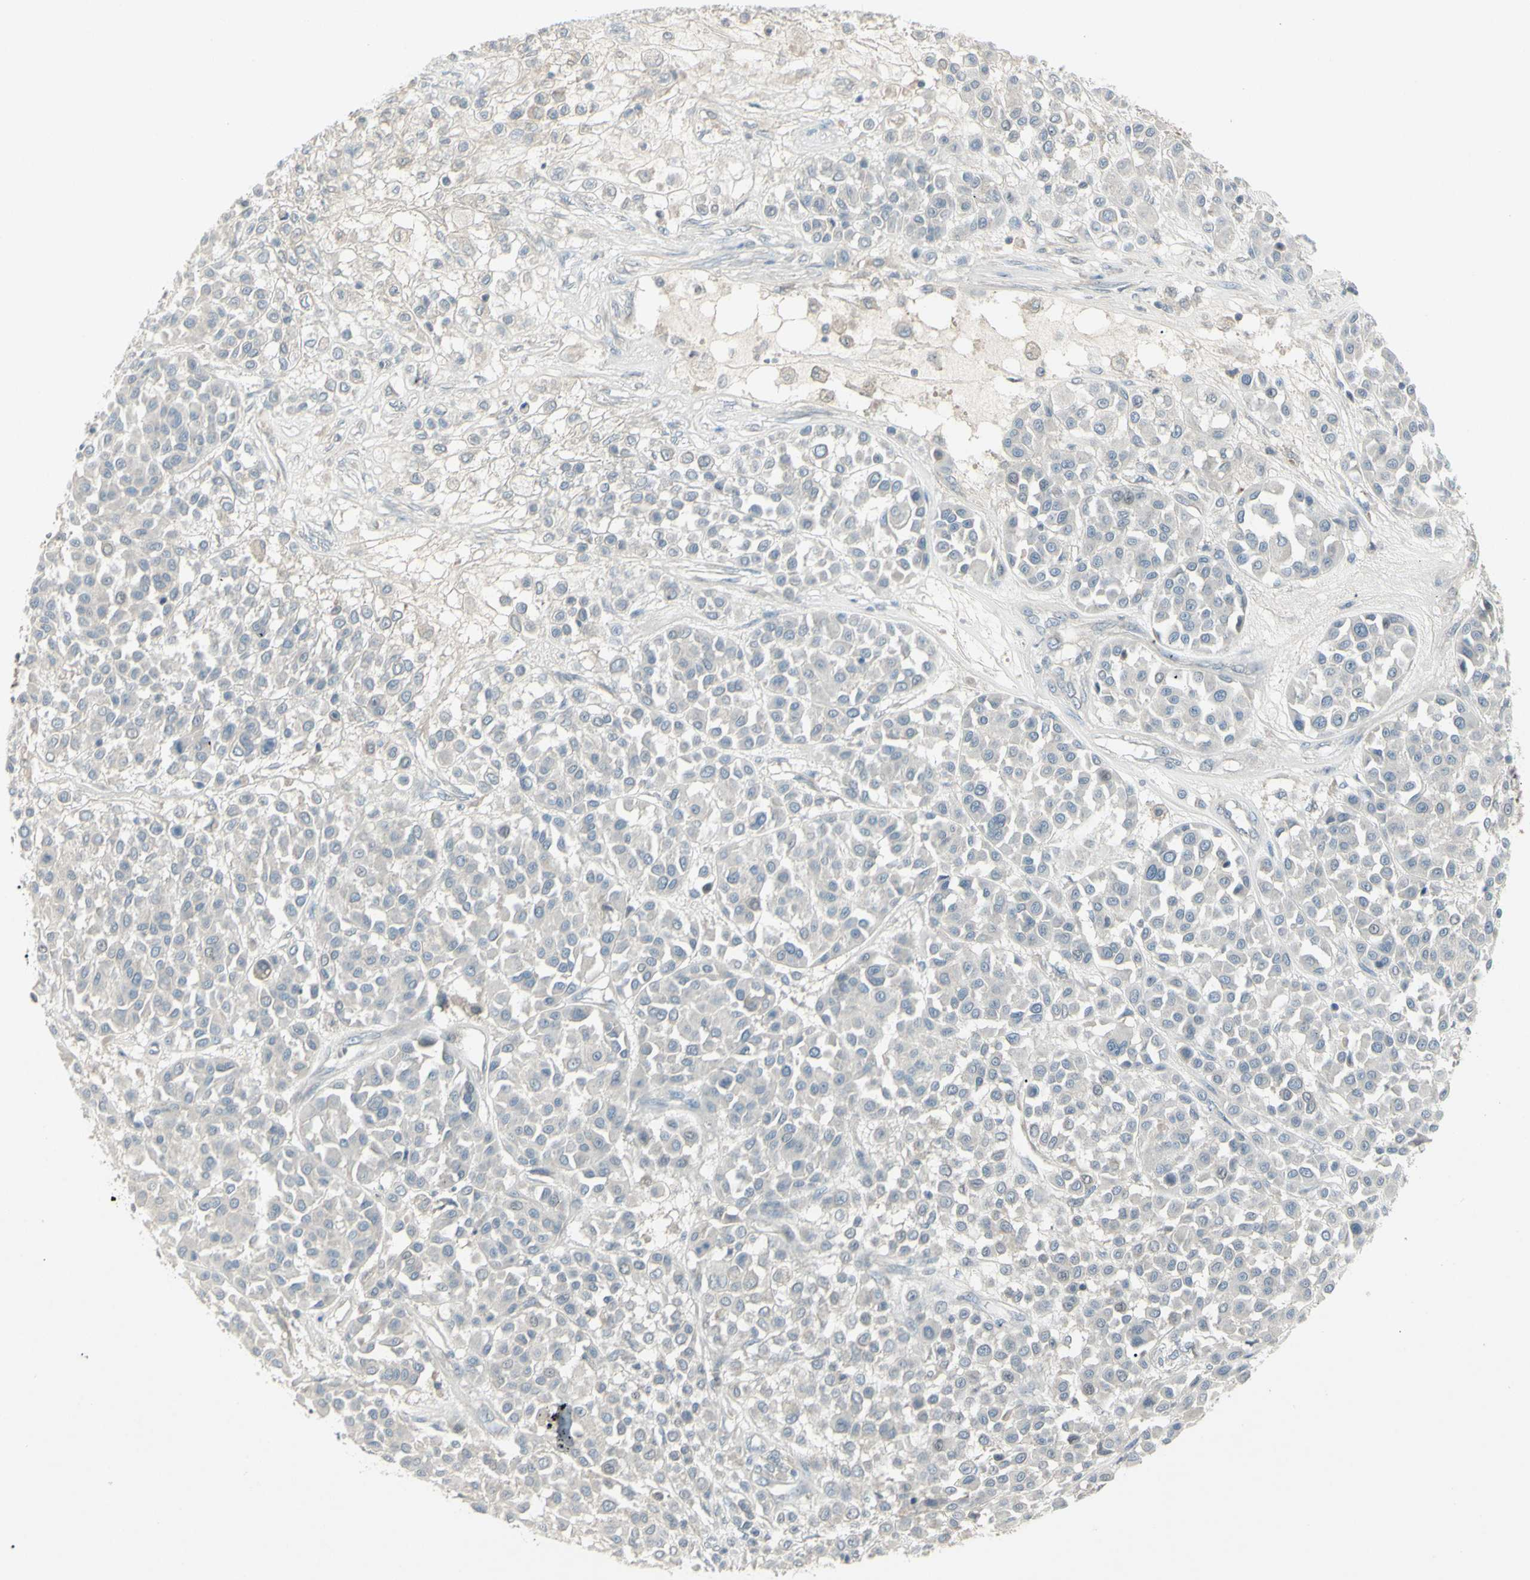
{"staining": {"intensity": "negative", "quantity": "none", "location": "none"}, "tissue": "melanoma", "cell_type": "Tumor cells", "image_type": "cancer", "snomed": [{"axis": "morphology", "description": "Malignant melanoma, Metastatic site"}, {"axis": "topography", "description": "Soft tissue"}], "caption": "Immunohistochemistry (IHC) of human malignant melanoma (metastatic site) displays no expression in tumor cells.", "gene": "SH3GL2", "patient": {"sex": "male", "age": 41}}